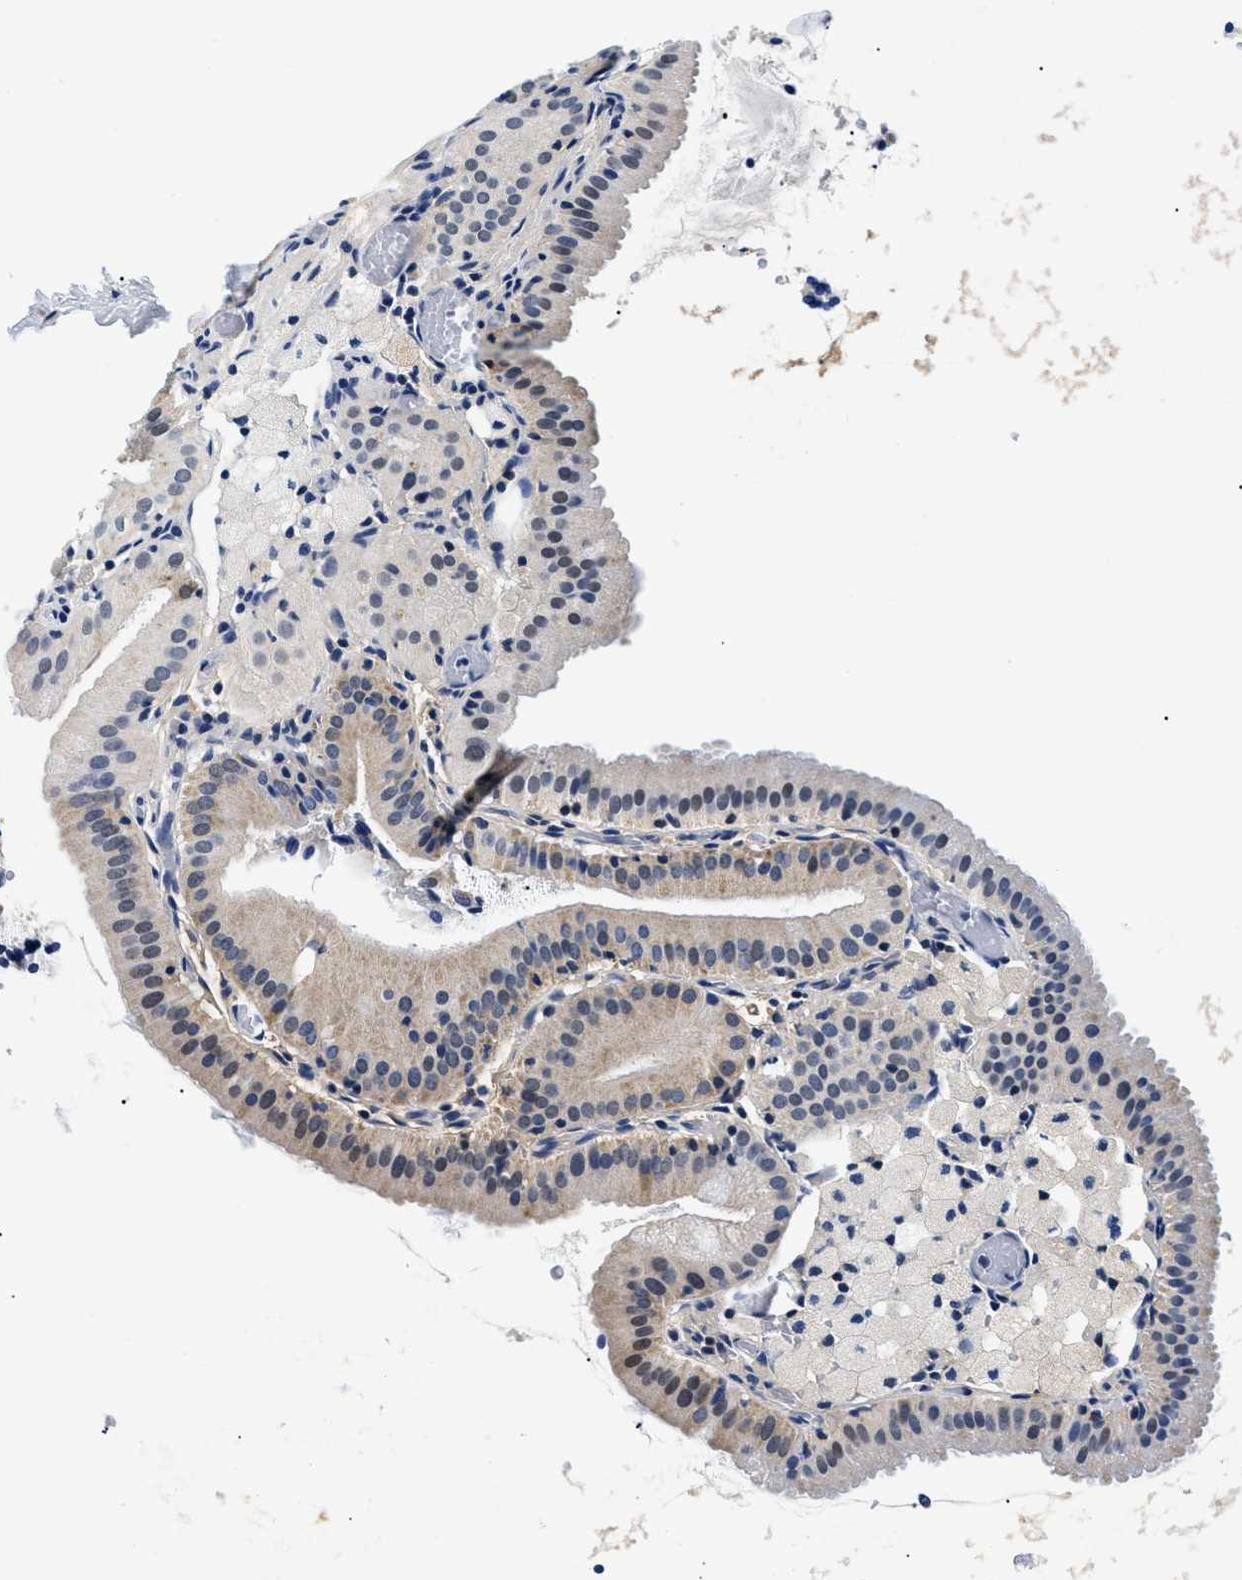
{"staining": {"intensity": "weak", "quantity": "<25%", "location": "cytoplasmic/membranous"}, "tissue": "gallbladder", "cell_type": "Glandular cells", "image_type": "normal", "snomed": [{"axis": "morphology", "description": "Normal tissue, NOS"}, {"axis": "topography", "description": "Gallbladder"}], "caption": "Immunohistochemistry (IHC) of normal human gallbladder shows no staining in glandular cells.", "gene": "MEA1", "patient": {"sex": "male", "age": 54}}